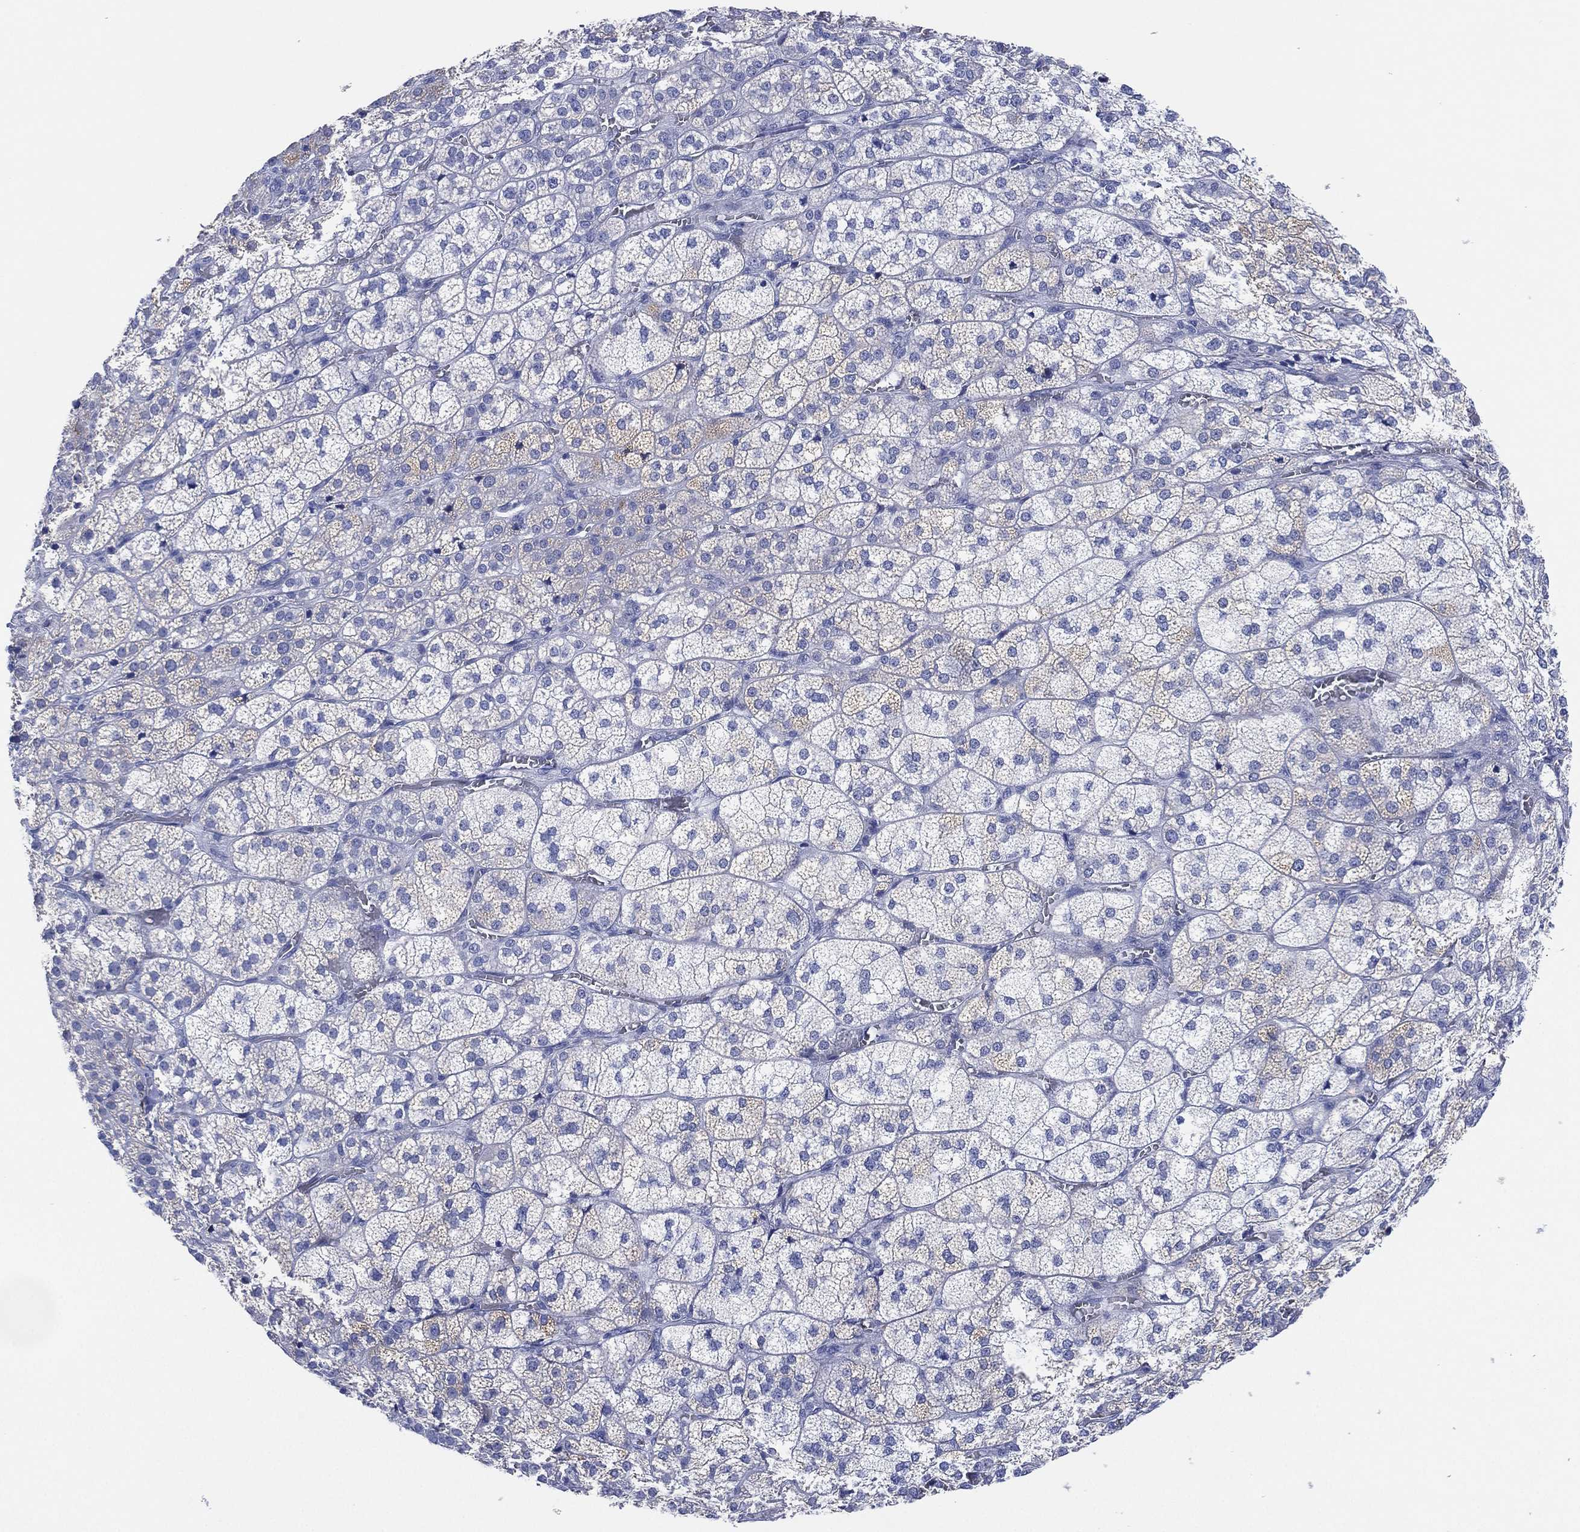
{"staining": {"intensity": "weak", "quantity": "25%-75%", "location": "cytoplasmic/membranous"}, "tissue": "adrenal gland", "cell_type": "Glandular cells", "image_type": "normal", "snomed": [{"axis": "morphology", "description": "Normal tissue, NOS"}, {"axis": "topography", "description": "Adrenal gland"}], "caption": "Adrenal gland stained for a protein reveals weak cytoplasmic/membranous positivity in glandular cells. The staining was performed using DAB to visualize the protein expression in brown, while the nuclei were stained in blue with hematoxylin (Magnification: 20x).", "gene": "SLC9C2", "patient": {"sex": "female", "age": 60}}